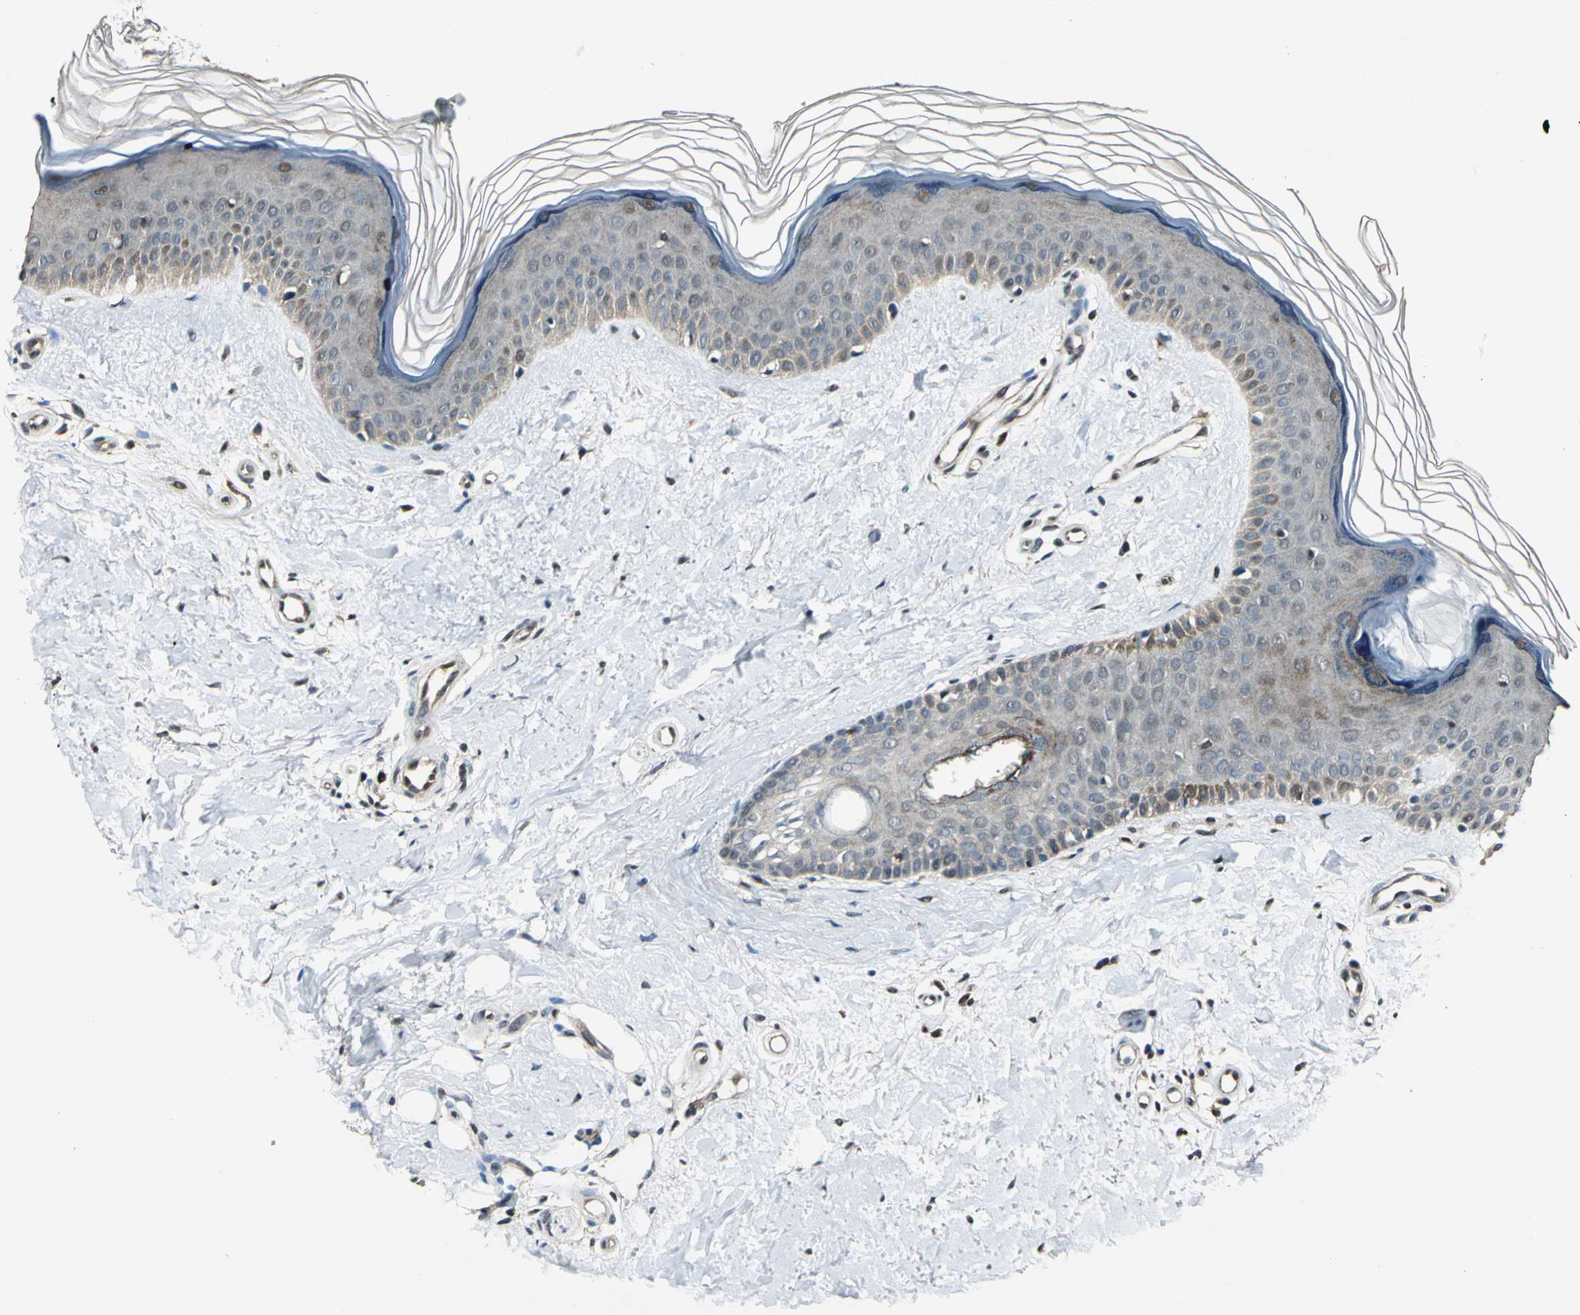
{"staining": {"intensity": "moderate", "quantity": "25%-75%", "location": "nuclear"}, "tissue": "skin", "cell_type": "Fibroblasts", "image_type": "normal", "snomed": [{"axis": "morphology", "description": "Normal tissue, NOS"}, {"axis": "topography", "description": "Skin"}], "caption": "Immunohistochemistry (DAB (3,3'-diaminobenzidine)) staining of normal human skin displays moderate nuclear protein expression in approximately 25%-75% of fibroblasts.", "gene": "PPP1R13L", "patient": {"sex": "female", "age": 19}}